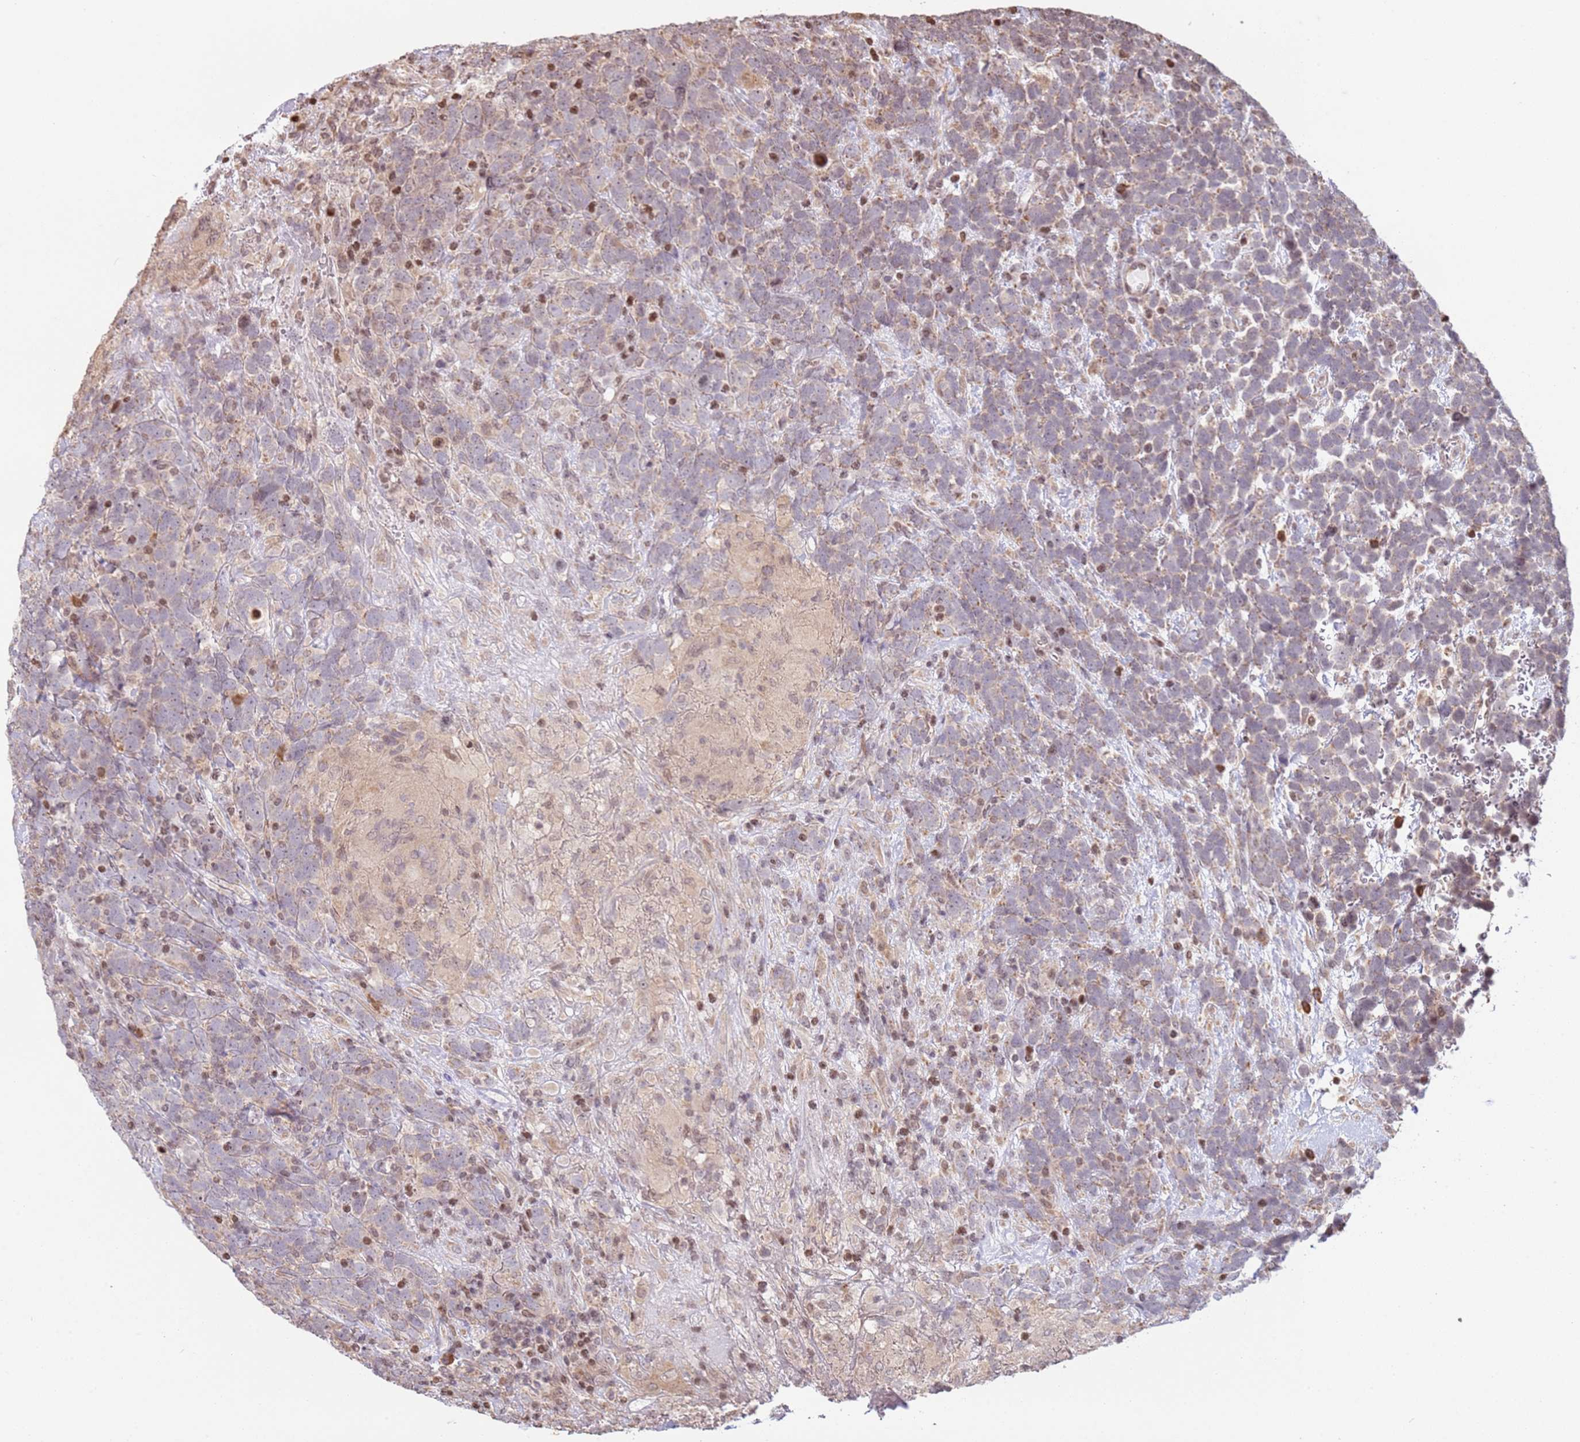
{"staining": {"intensity": "weak", "quantity": ">75%", "location": "cytoplasmic/membranous"}, "tissue": "urothelial cancer", "cell_type": "Tumor cells", "image_type": "cancer", "snomed": [{"axis": "morphology", "description": "Urothelial carcinoma, High grade"}, {"axis": "topography", "description": "Urinary bladder"}], "caption": "High-grade urothelial carcinoma tissue demonstrates weak cytoplasmic/membranous positivity in about >75% of tumor cells, visualized by immunohistochemistry. Using DAB (3,3'-diaminobenzidine) (brown) and hematoxylin (blue) stains, captured at high magnification using brightfield microscopy.", "gene": "SCAF1", "patient": {"sex": "female", "age": 82}}